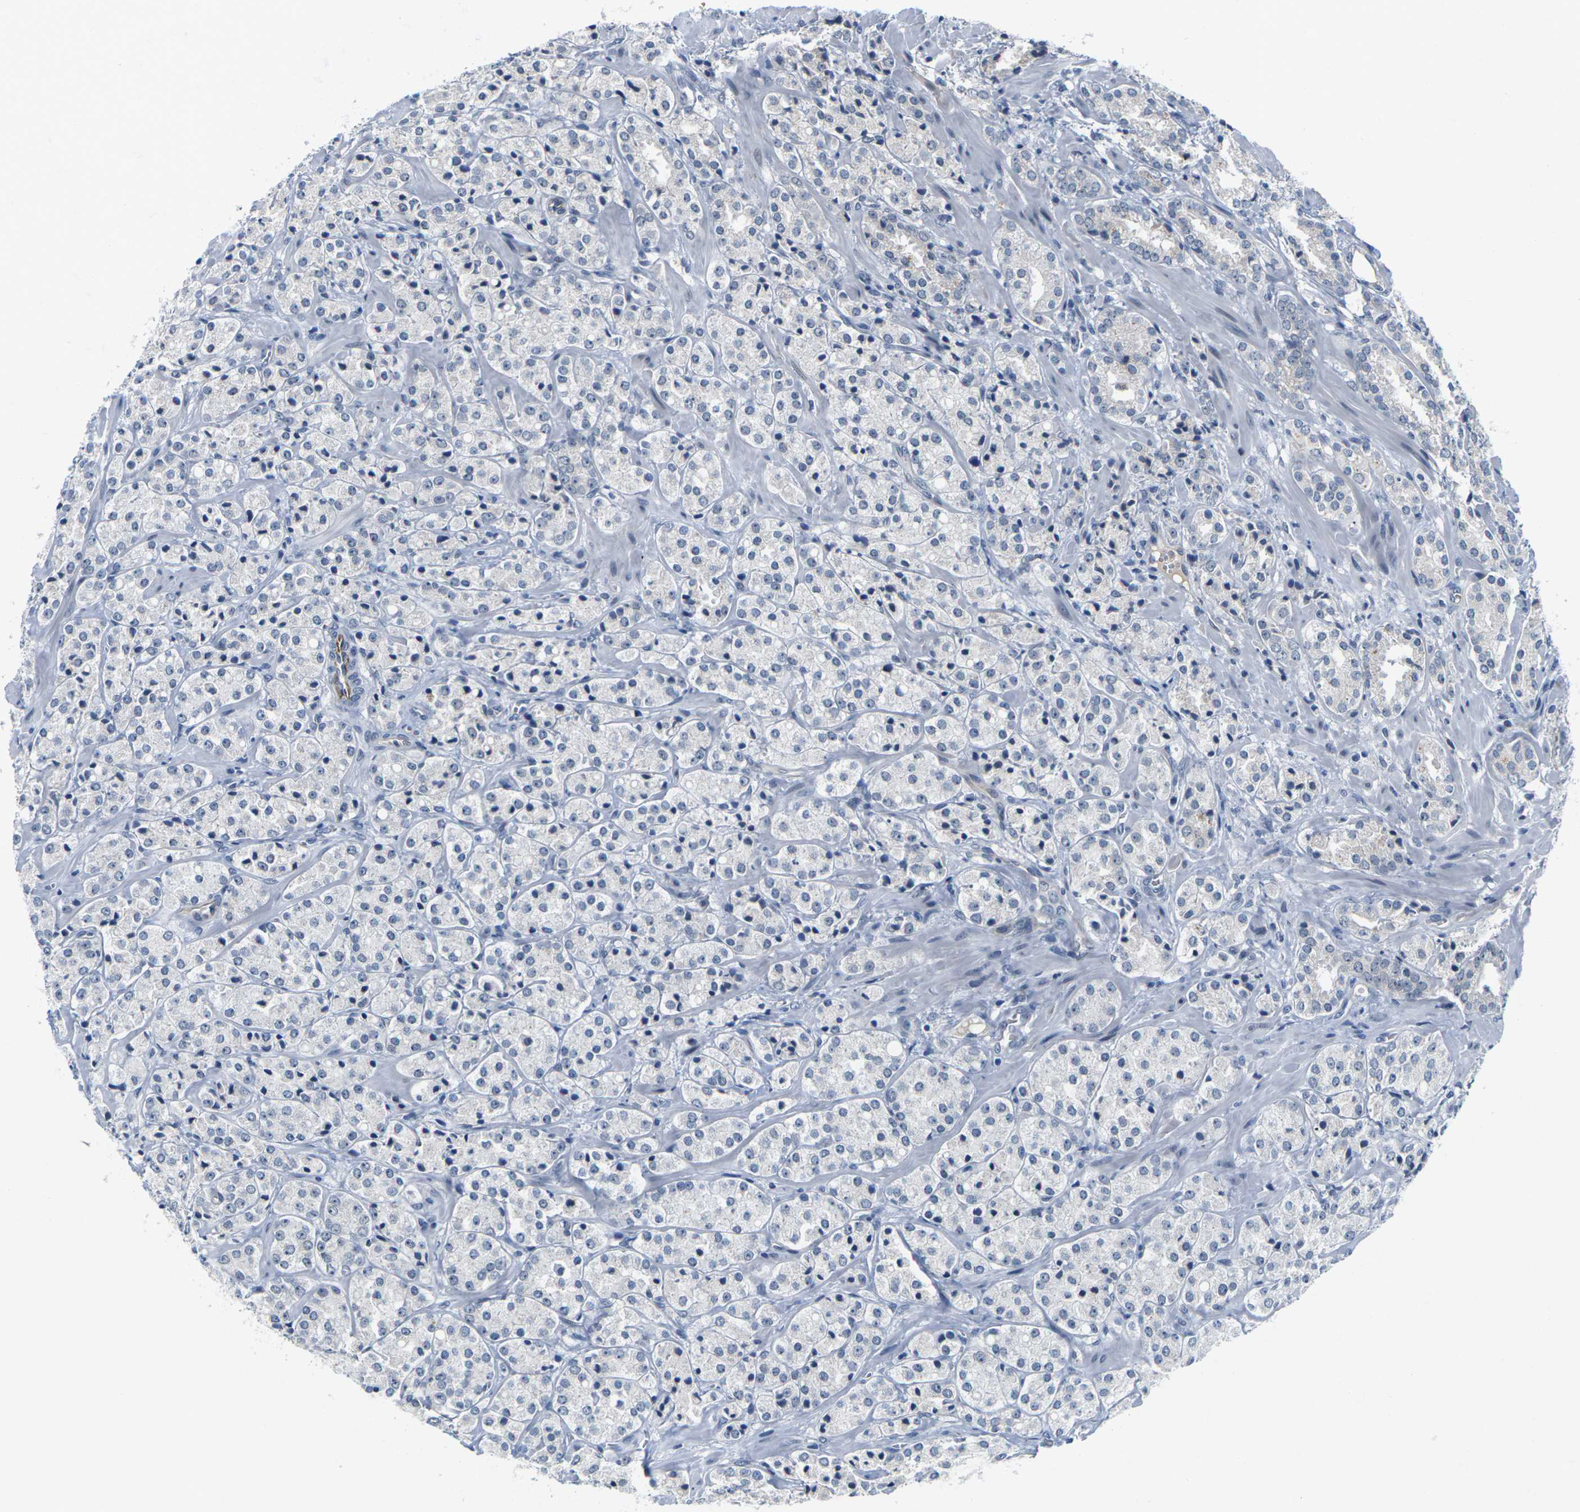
{"staining": {"intensity": "negative", "quantity": "none", "location": "none"}, "tissue": "prostate cancer", "cell_type": "Tumor cells", "image_type": "cancer", "snomed": [{"axis": "morphology", "description": "Adenocarcinoma, High grade"}, {"axis": "topography", "description": "Prostate"}], "caption": "Tumor cells are negative for brown protein staining in prostate cancer.", "gene": "PKP2", "patient": {"sex": "male", "age": 64}}